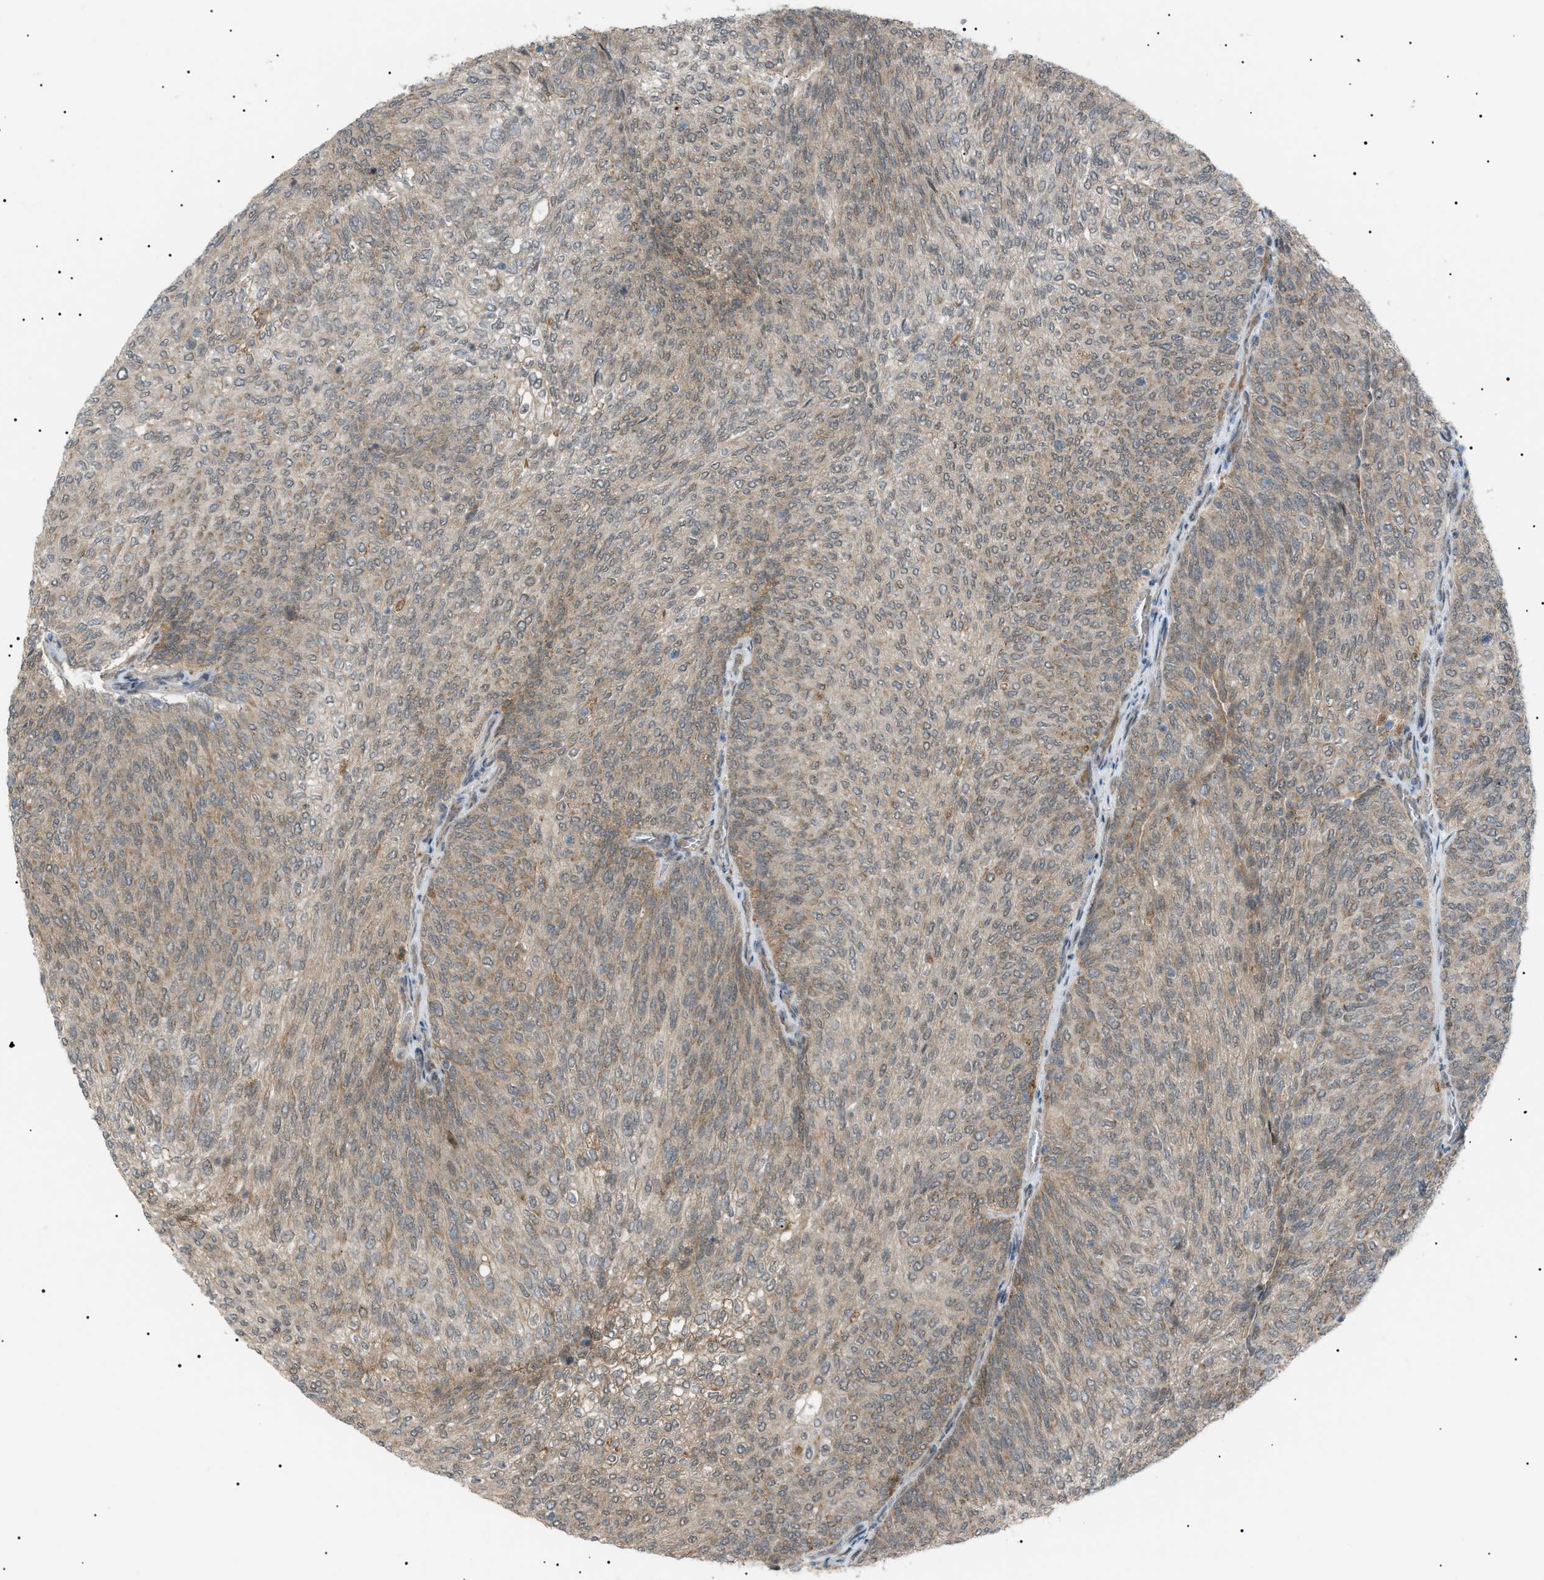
{"staining": {"intensity": "weak", "quantity": ">75%", "location": "cytoplasmic/membranous"}, "tissue": "urothelial cancer", "cell_type": "Tumor cells", "image_type": "cancer", "snomed": [{"axis": "morphology", "description": "Urothelial carcinoma, Low grade"}, {"axis": "topography", "description": "Urinary bladder"}], "caption": "IHC histopathology image of human urothelial carcinoma (low-grade) stained for a protein (brown), which reveals low levels of weak cytoplasmic/membranous expression in approximately >75% of tumor cells.", "gene": "LPIN2", "patient": {"sex": "female", "age": 79}}